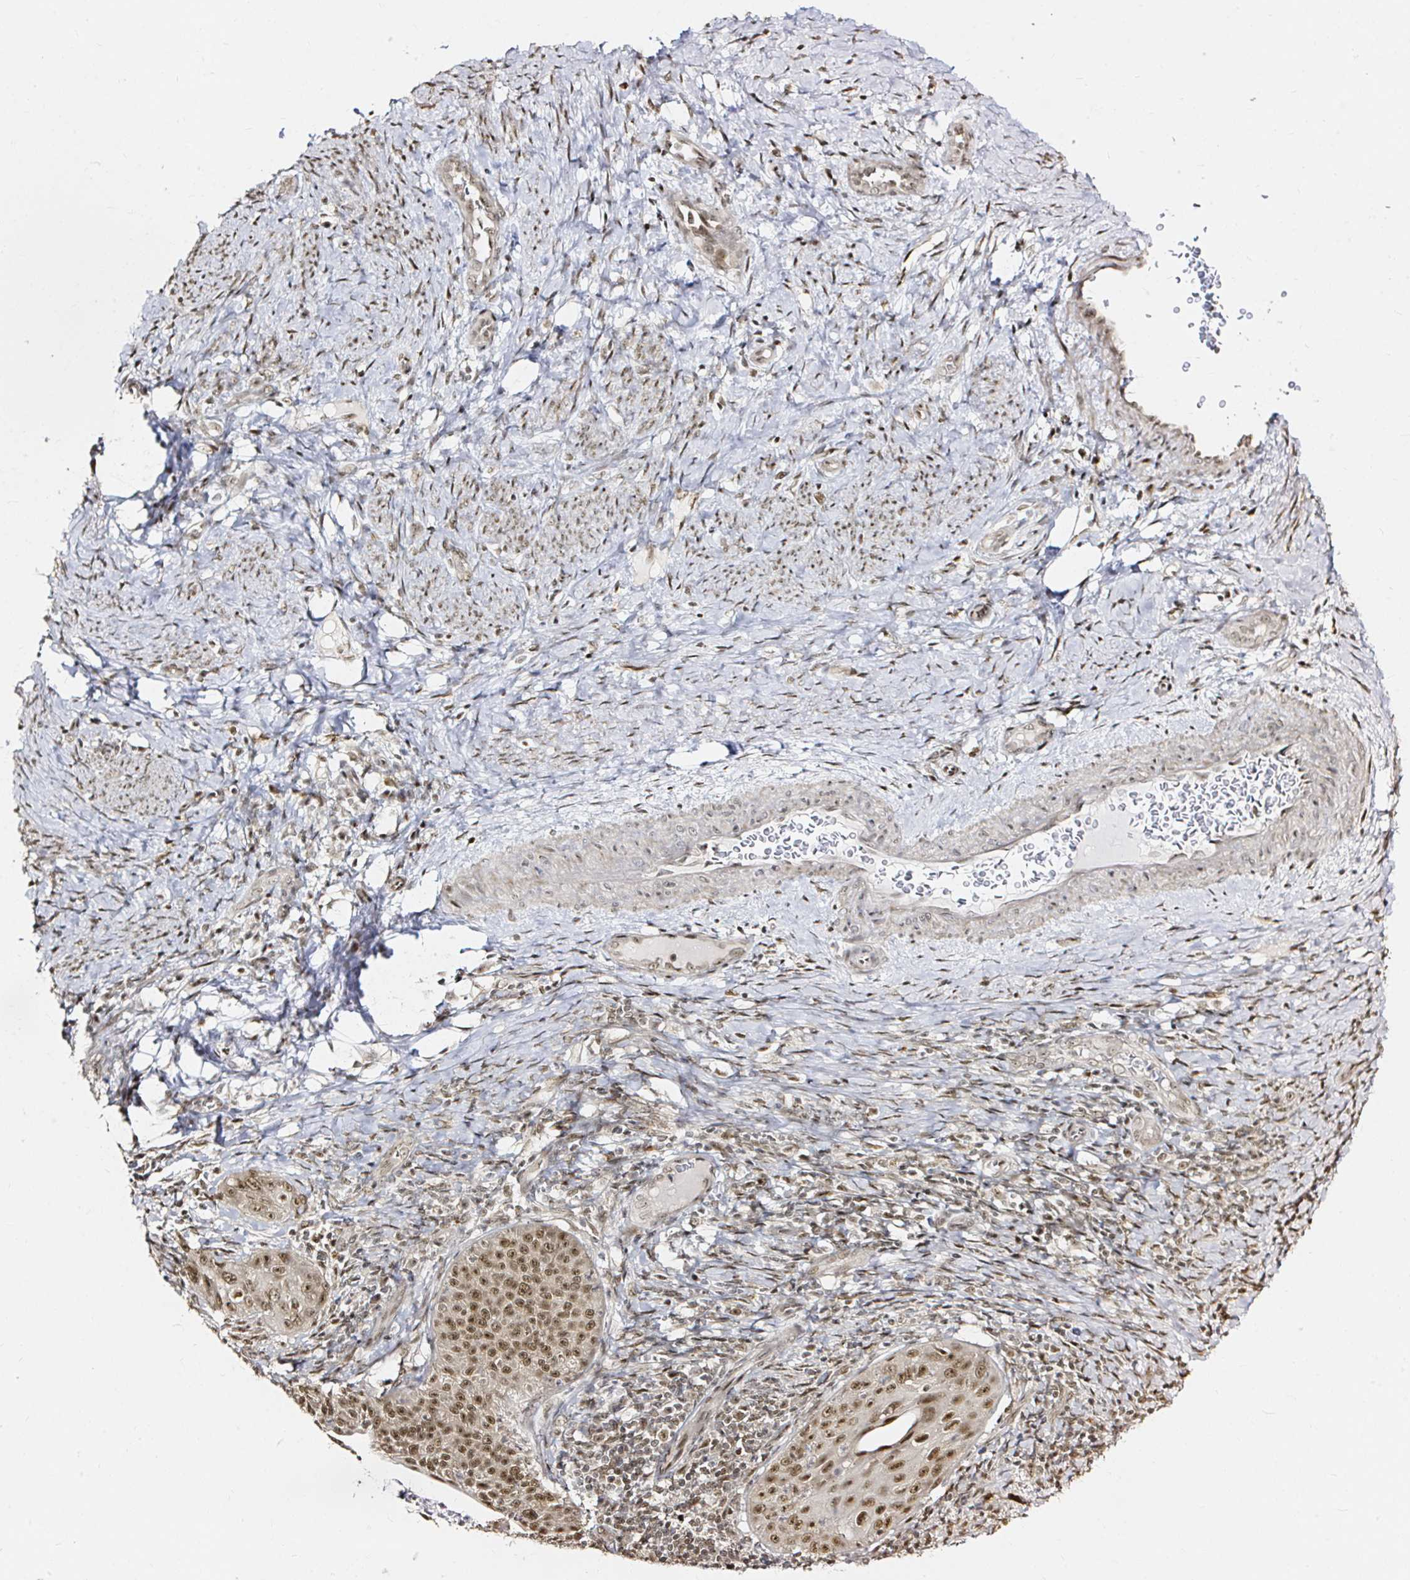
{"staining": {"intensity": "moderate", "quantity": ">75%", "location": "nuclear"}, "tissue": "cervical cancer", "cell_type": "Tumor cells", "image_type": "cancer", "snomed": [{"axis": "morphology", "description": "Squamous cell carcinoma, NOS"}, {"axis": "topography", "description": "Cervix"}], "caption": "A micrograph showing moderate nuclear positivity in about >75% of tumor cells in cervical cancer, as visualized by brown immunohistochemical staining.", "gene": "SNRPC", "patient": {"sex": "female", "age": 30}}